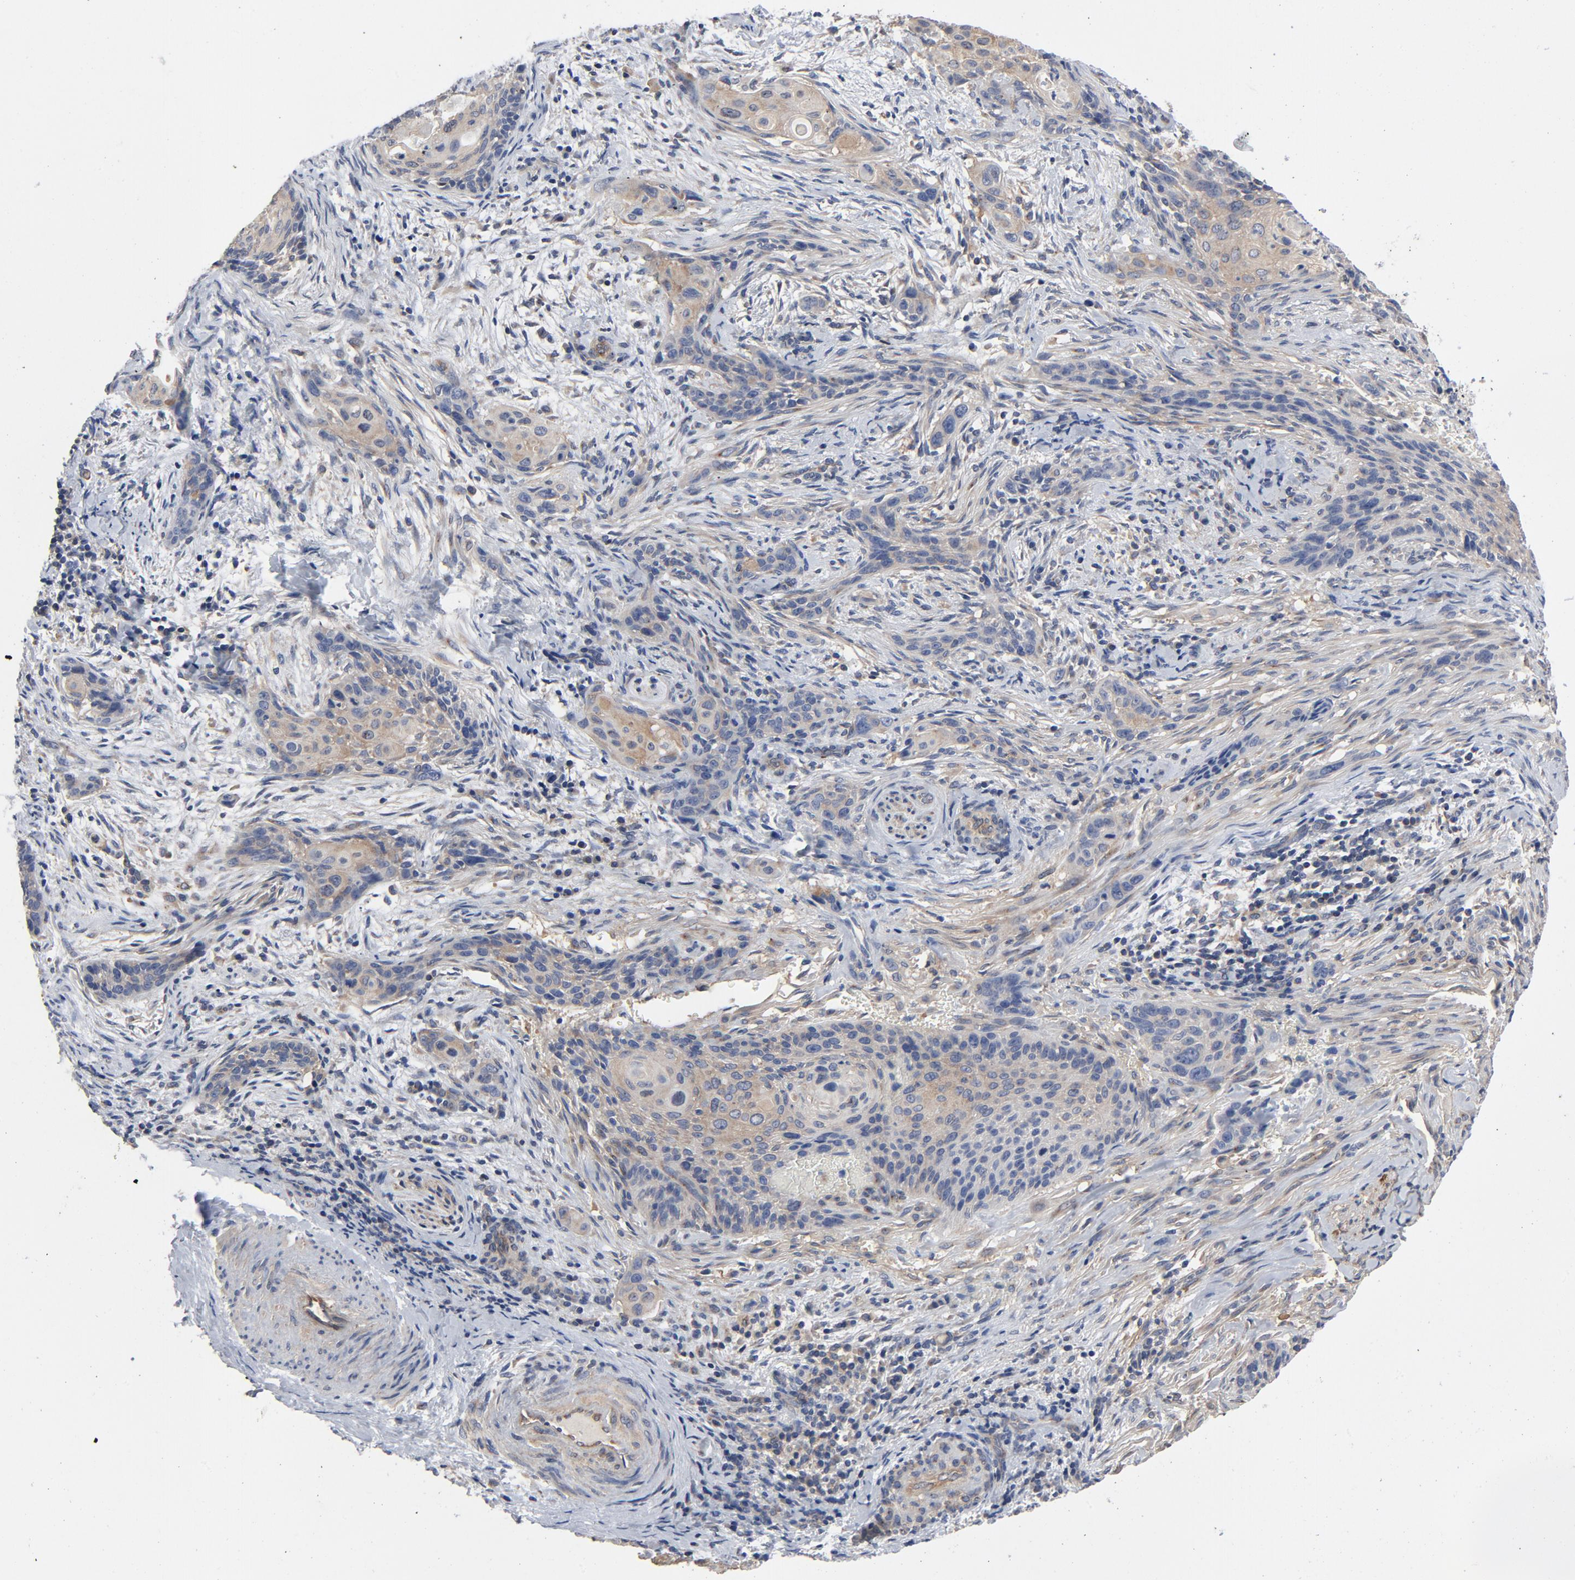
{"staining": {"intensity": "moderate", "quantity": "25%-75%", "location": "cytoplasmic/membranous"}, "tissue": "cervical cancer", "cell_type": "Tumor cells", "image_type": "cancer", "snomed": [{"axis": "morphology", "description": "Squamous cell carcinoma, NOS"}, {"axis": "topography", "description": "Cervix"}], "caption": "There is medium levels of moderate cytoplasmic/membranous staining in tumor cells of squamous cell carcinoma (cervical), as demonstrated by immunohistochemical staining (brown color).", "gene": "DYNLT3", "patient": {"sex": "female", "age": 33}}